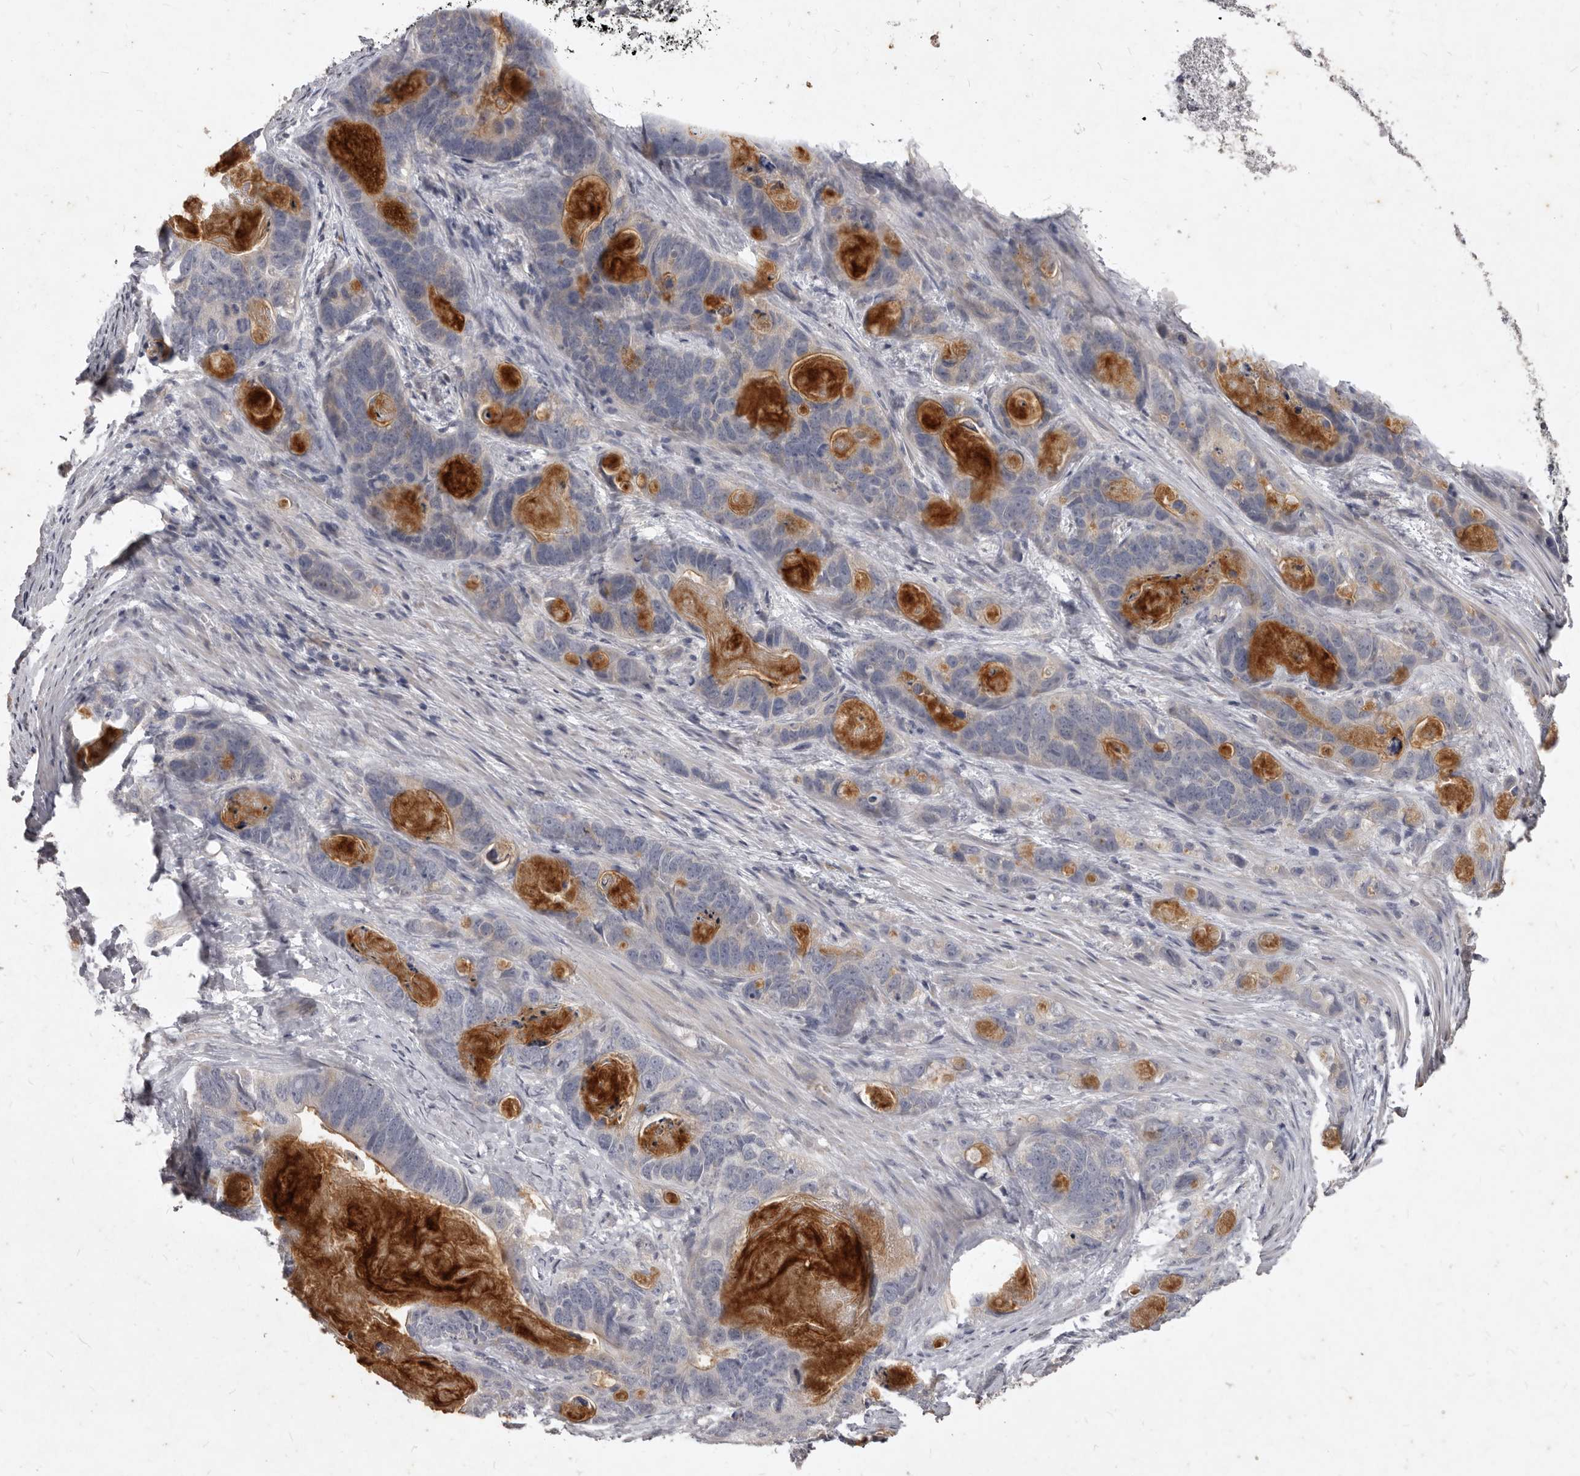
{"staining": {"intensity": "negative", "quantity": "none", "location": "none"}, "tissue": "stomach cancer", "cell_type": "Tumor cells", "image_type": "cancer", "snomed": [{"axis": "morphology", "description": "Normal tissue, NOS"}, {"axis": "morphology", "description": "Adenocarcinoma, NOS"}, {"axis": "topography", "description": "Stomach"}], "caption": "A micrograph of adenocarcinoma (stomach) stained for a protein exhibits no brown staining in tumor cells. Brightfield microscopy of immunohistochemistry (IHC) stained with DAB (brown) and hematoxylin (blue), captured at high magnification.", "gene": "GPRC5C", "patient": {"sex": "female", "age": 89}}